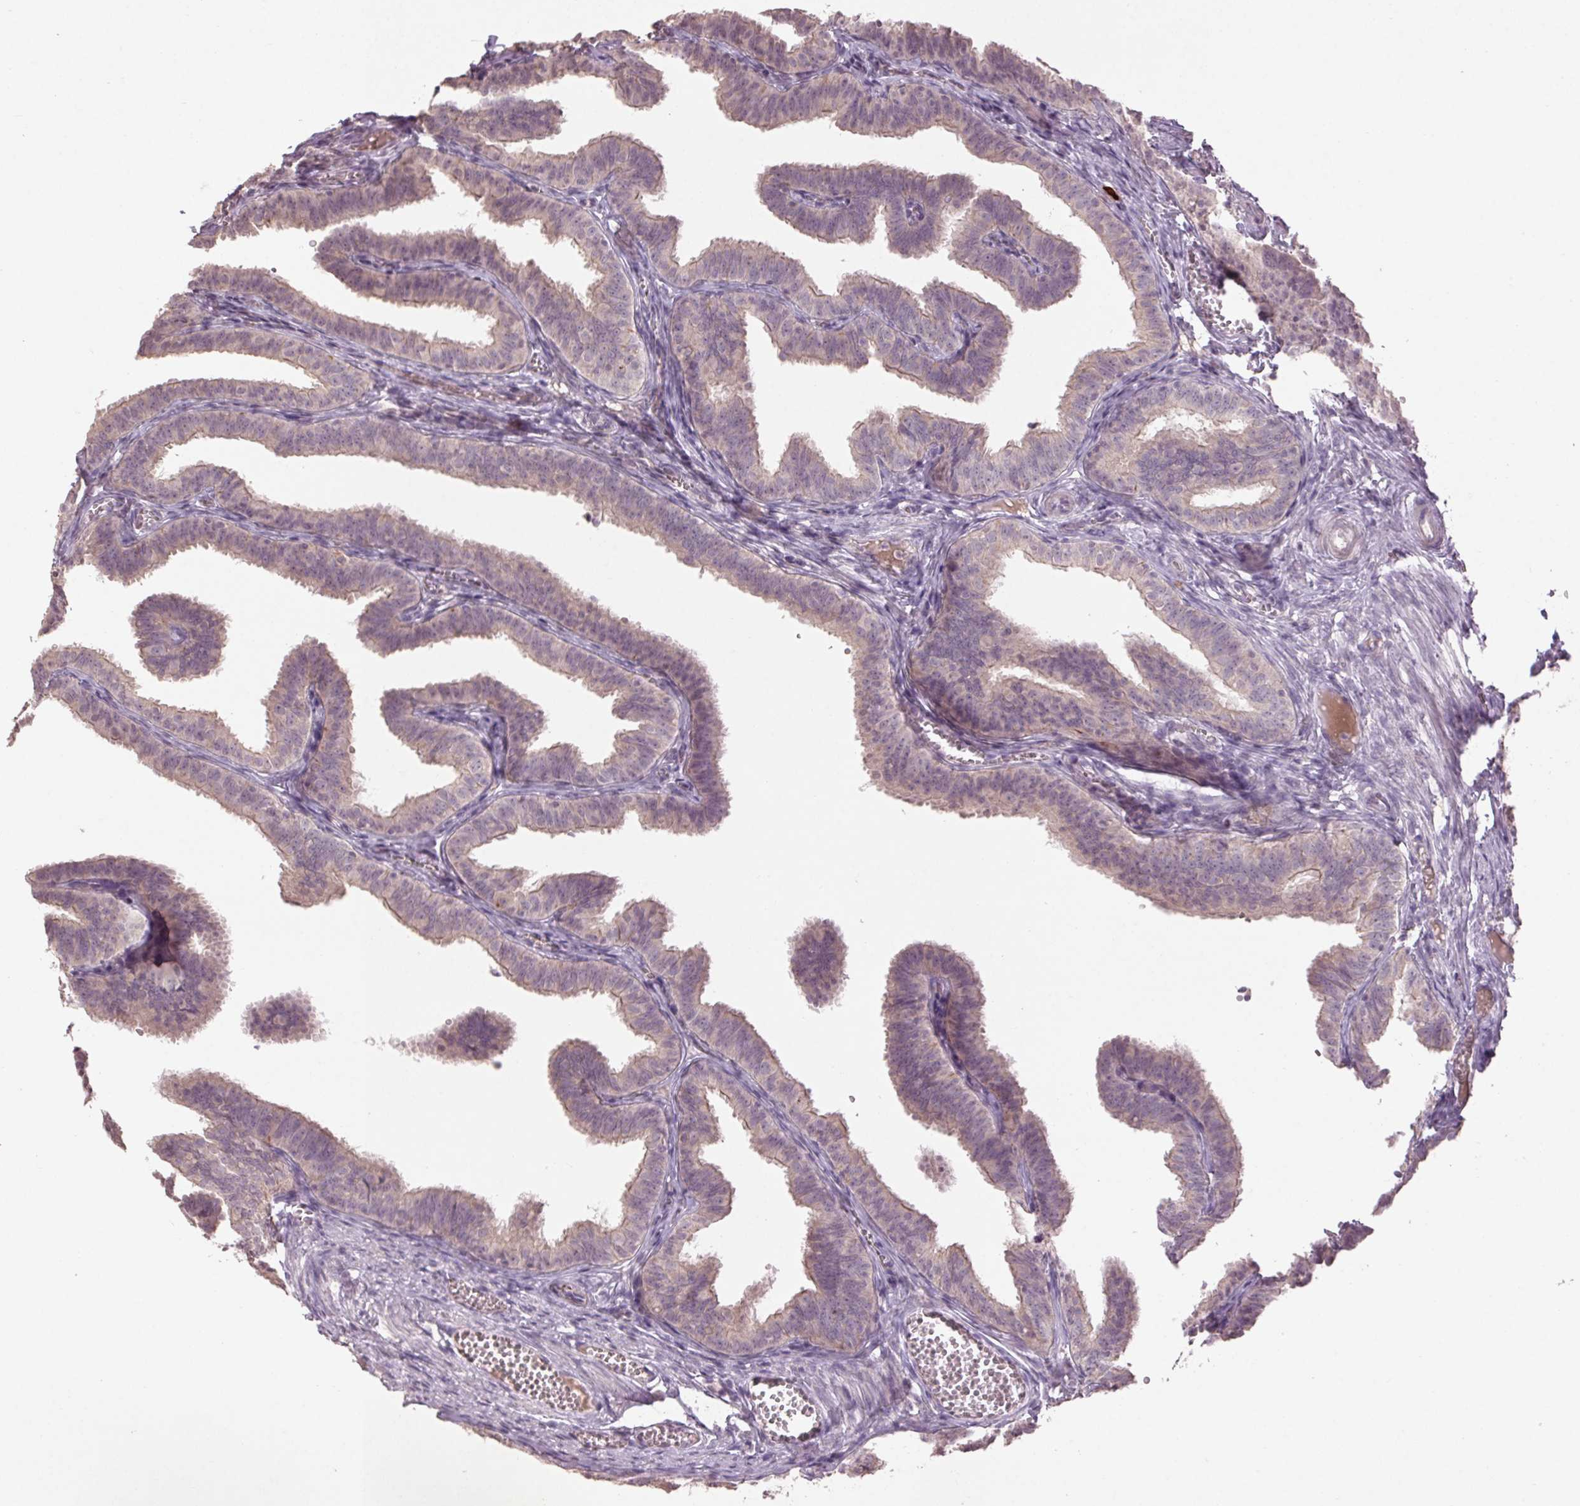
{"staining": {"intensity": "negative", "quantity": "none", "location": "none"}, "tissue": "fallopian tube", "cell_type": "Glandular cells", "image_type": "normal", "snomed": [{"axis": "morphology", "description": "Normal tissue, NOS"}, {"axis": "topography", "description": "Fallopian tube"}], "caption": "The histopathology image demonstrates no significant expression in glandular cells of fallopian tube.", "gene": "ENSG00000255641", "patient": {"sex": "female", "age": 25}}